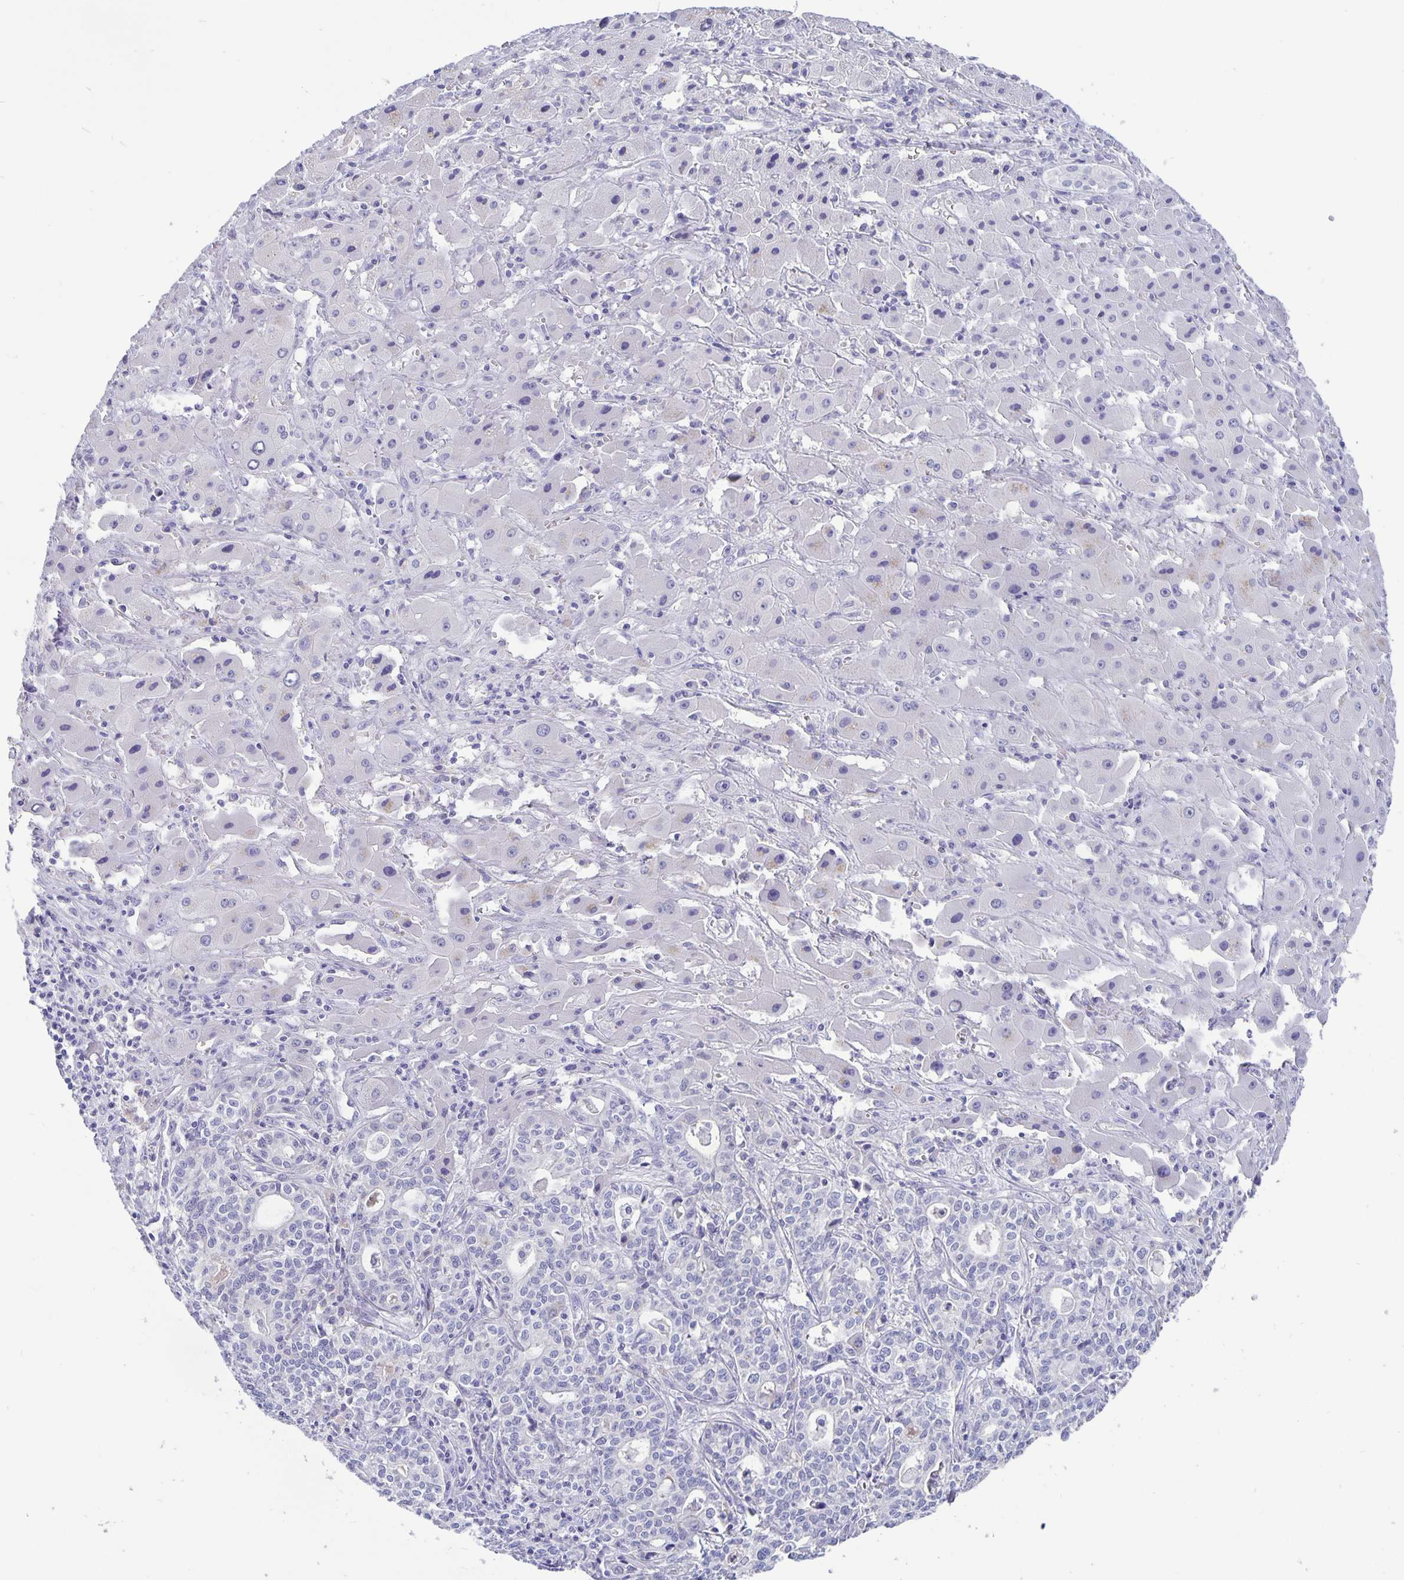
{"staining": {"intensity": "negative", "quantity": "none", "location": "none"}, "tissue": "liver cancer", "cell_type": "Tumor cells", "image_type": "cancer", "snomed": [{"axis": "morphology", "description": "Cholangiocarcinoma"}, {"axis": "topography", "description": "Liver"}], "caption": "High magnification brightfield microscopy of liver cancer (cholangiocarcinoma) stained with DAB (3,3'-diaminobenzidine) (brown) and counterstained with hematoxylin (blue): tumor cells show no significant positivity.", "gene": "ERMN", "patient": {"sex": "female", "age": 61}}